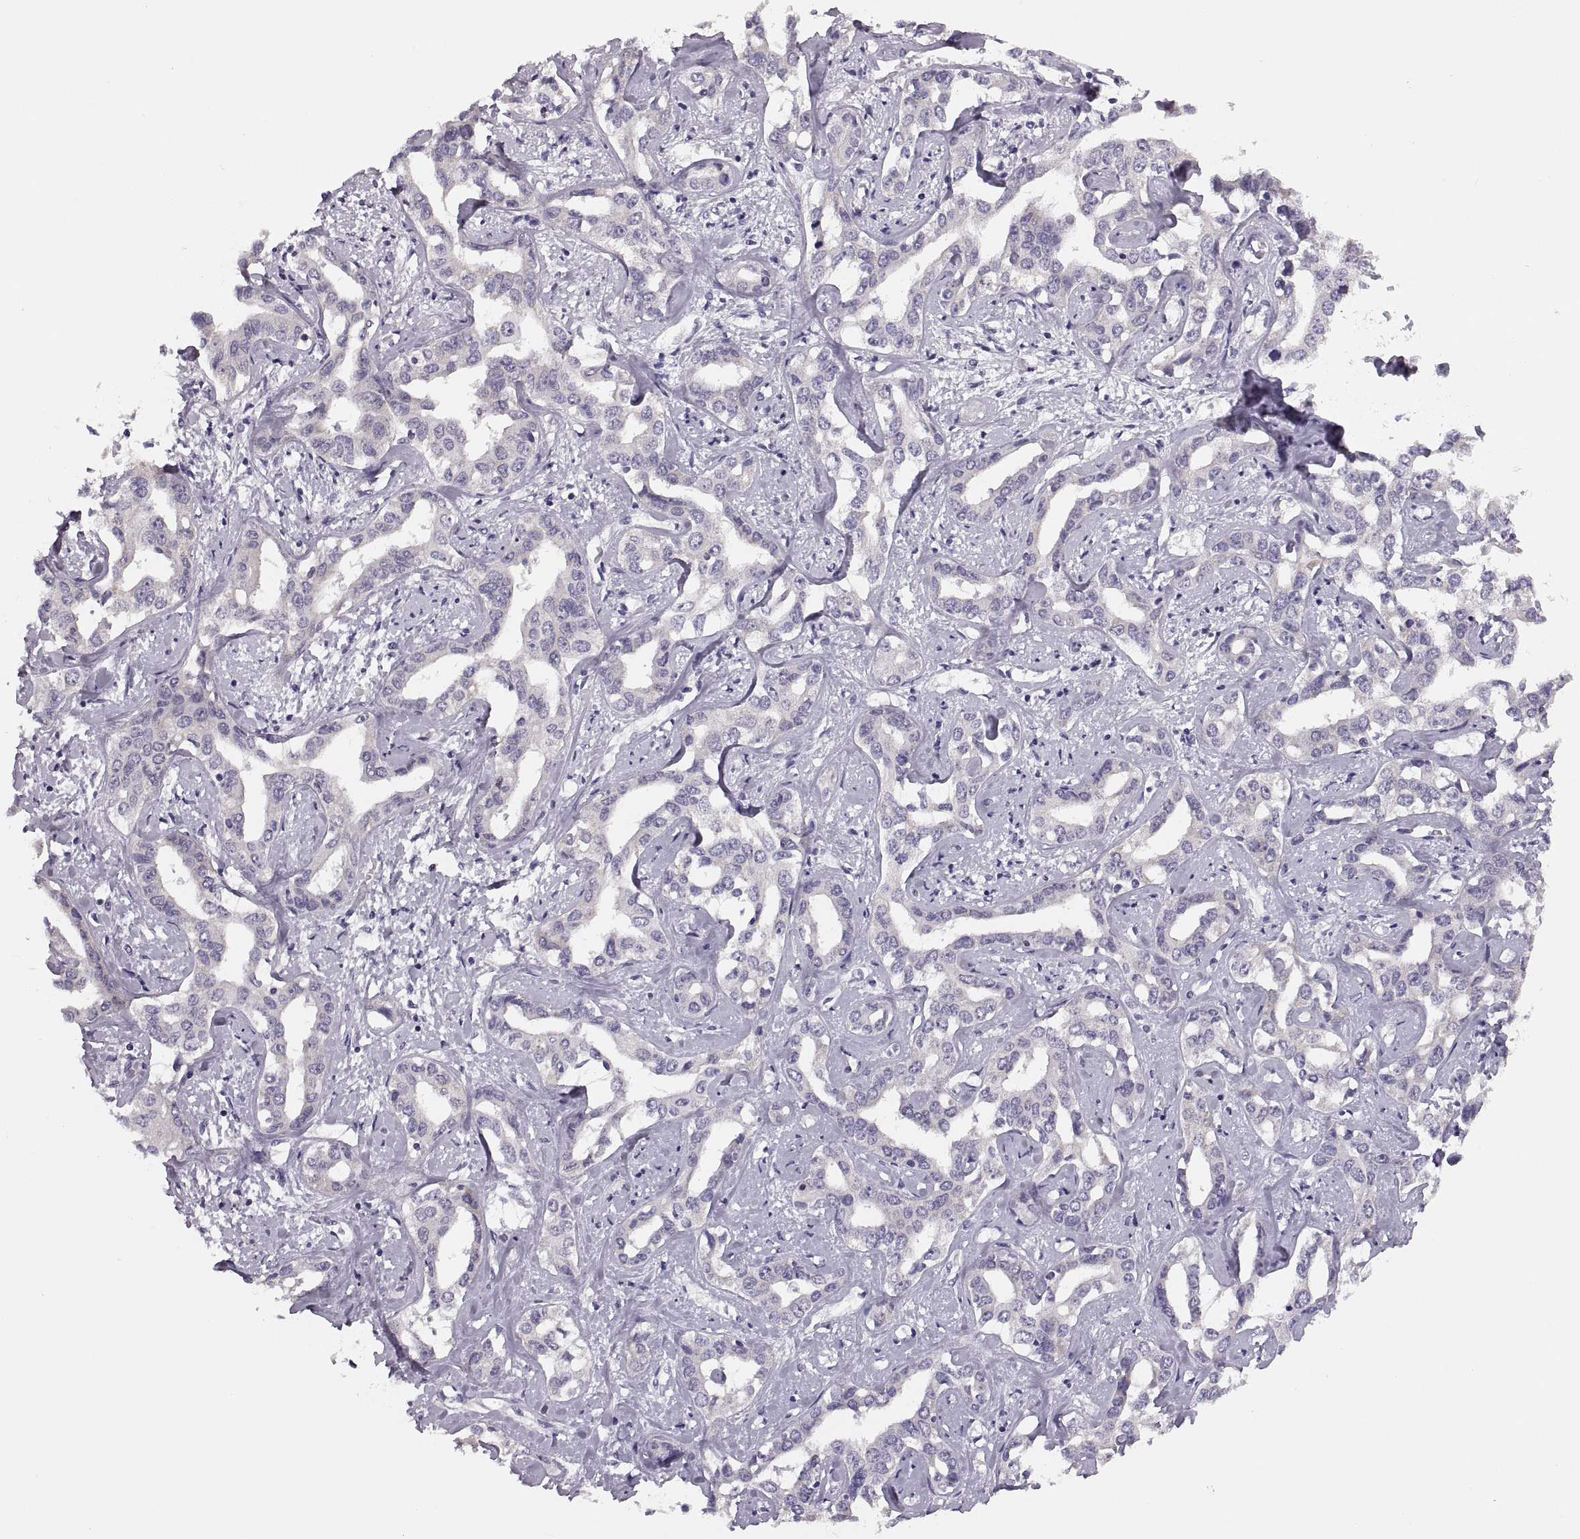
{"staining": {"intensity": "negative", "quantity": "none", "location": "none"}, "tissue": "liver cancer", "cell_type": "Tumor cells", "image_type": "cancer", "snomed": [{"axis": "morphology", "description": "Cholangiocarcinoma"}, {"axis": "topography", "description": "Liver"}], "caption": "DAB immunohistochemical staining of liver cholangiocarcinoma shows no significant expression in tumor cells. The staining was performed using DAB to visualize the protein expression in brown, while the nuclei were stained in blue with hematoxylin (Magnification: 20x).", "gene": "ADH6", "patient": {"sex": "male", "age": 59}}